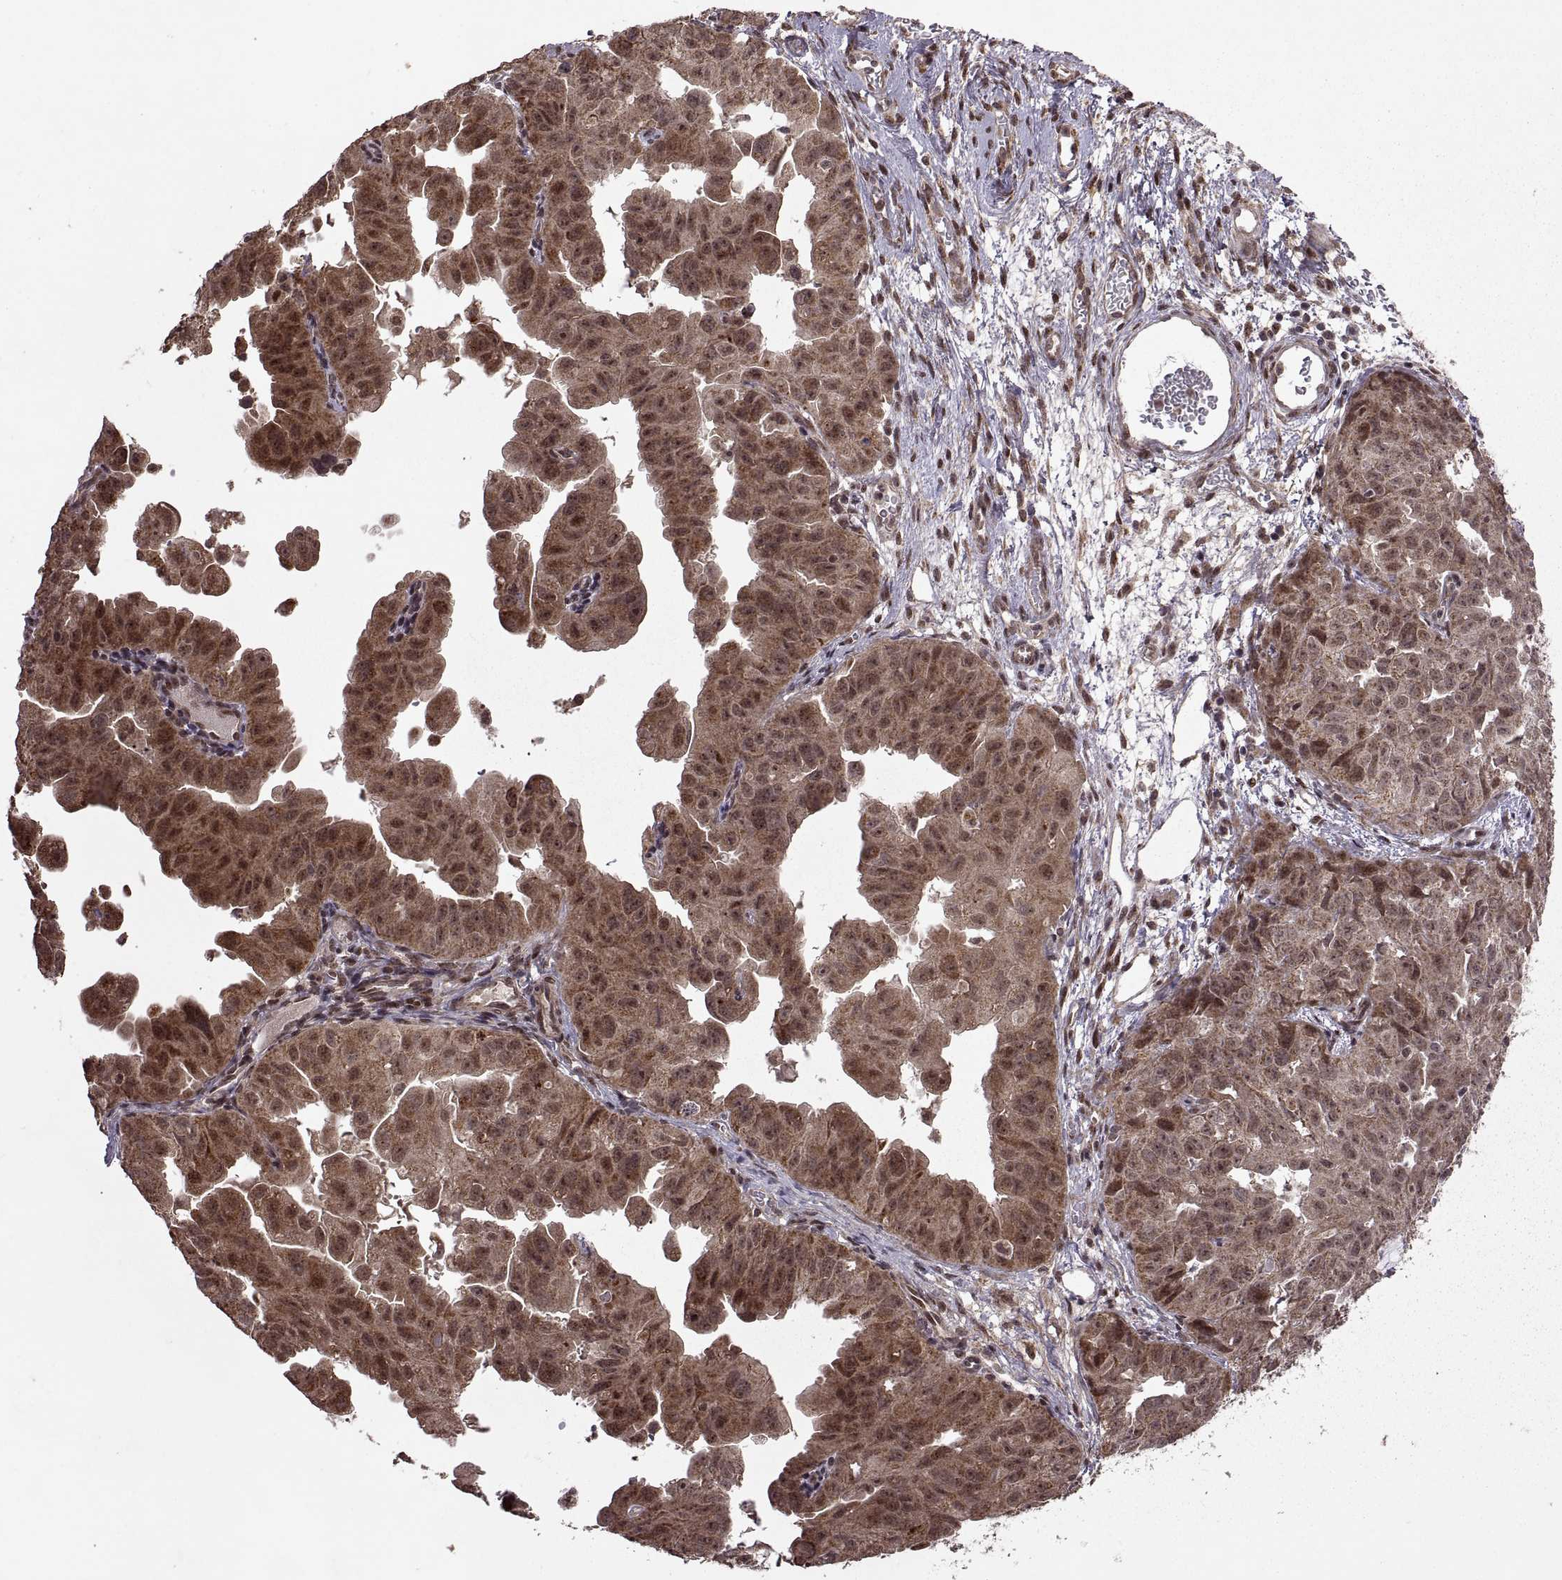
{"staining": {"intensity": "weak", "quantity": ">75%", "location": "cytoplasmic/membranous,nuclear"}, "tissue": "ovarian cancer", "cell_type": "Tumor cells", "image_type": "cancer", "snomed": [{"axis": "morphology", "description": "Carcinoma, endometroid"}, {"axis": "topography", "description": "Ovary"}], "caption": "Immunohistochemical staining of human ovarian cancer (endometroid carcinoma) demonstrates weak cytoplasmic/membranous and nuclear protein positivity in approximately >75% of tumor cells.", "gene": "PTOV1", "patient": {"sex": "female", "age": 85}}